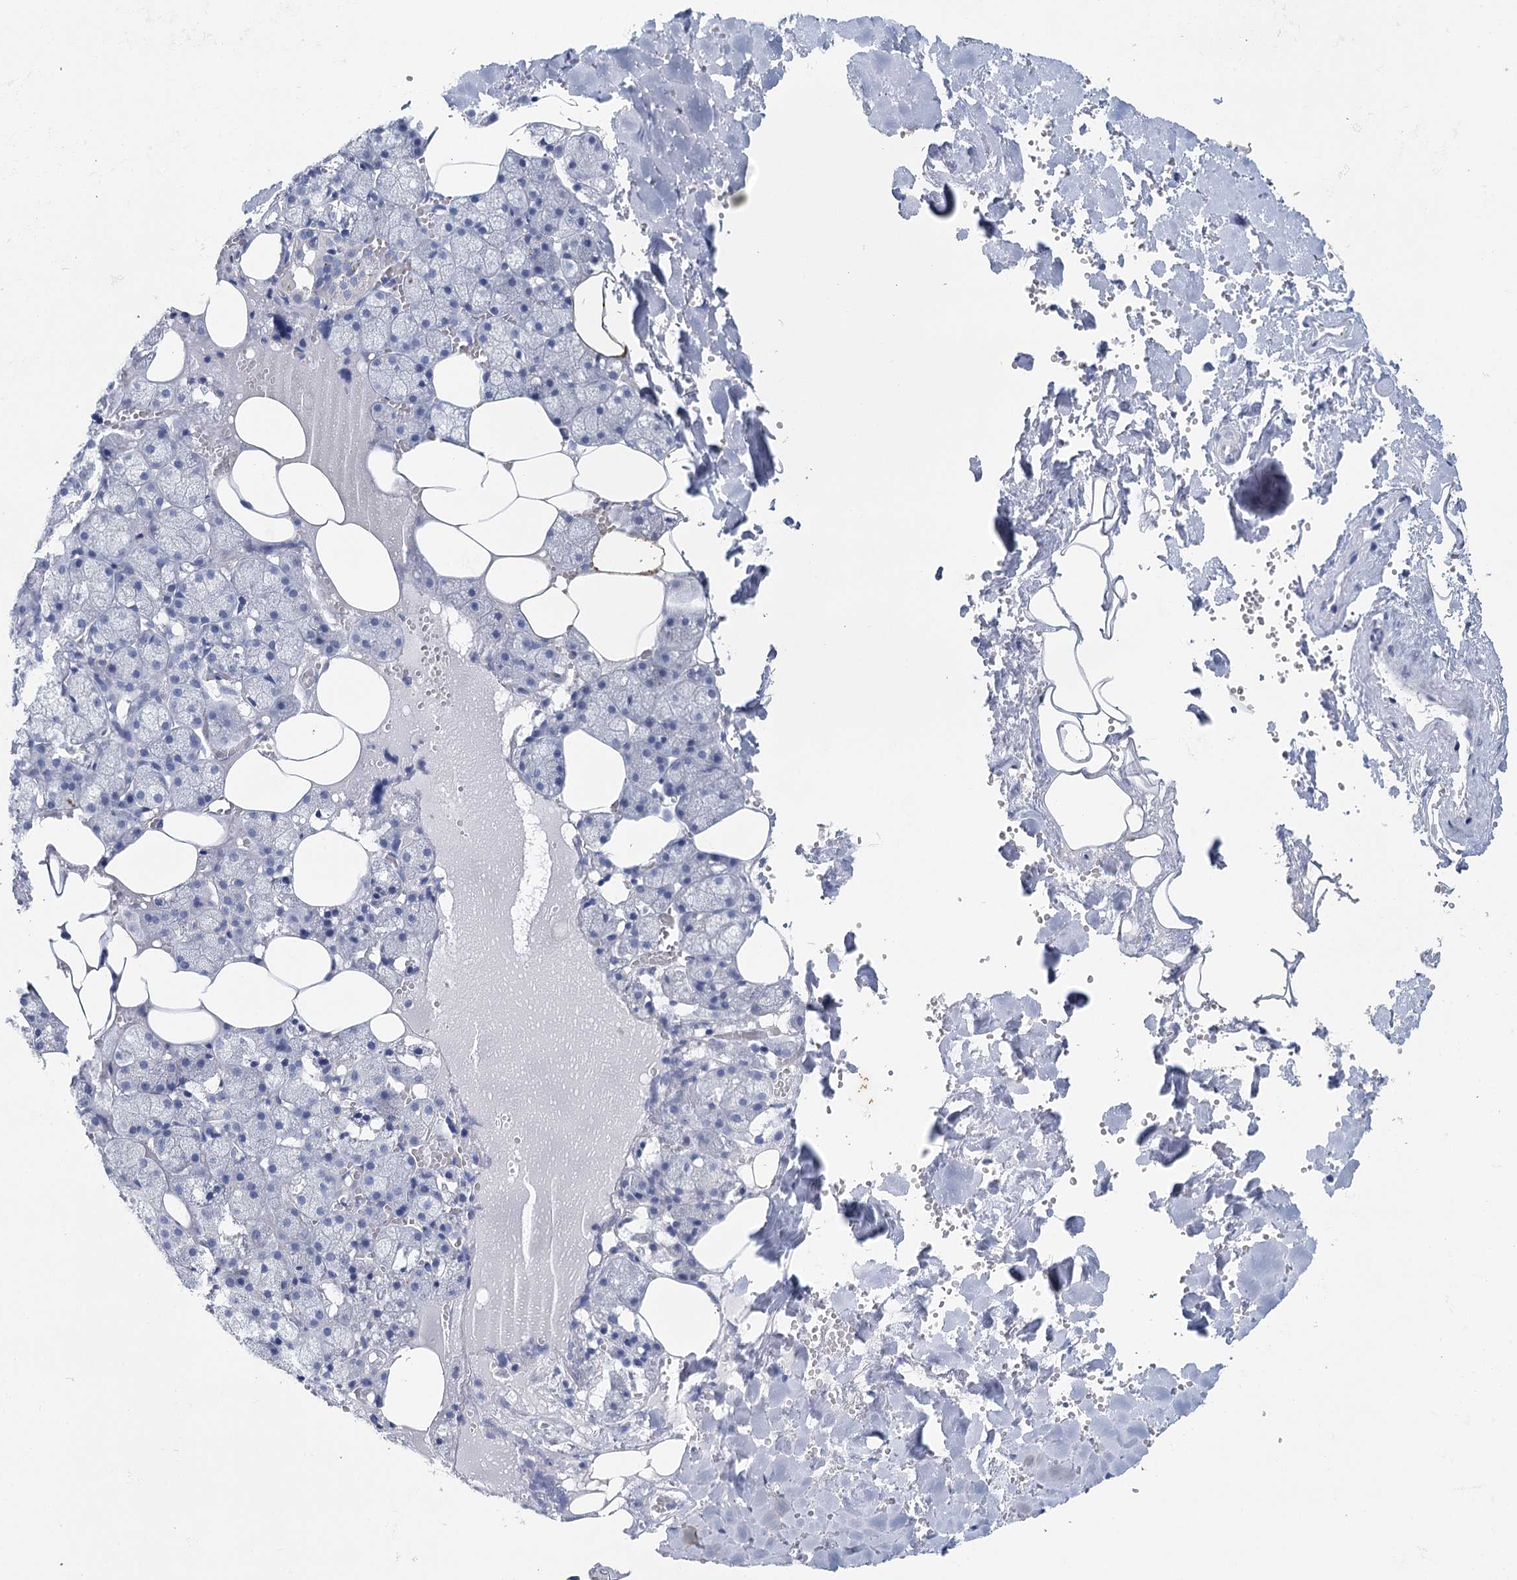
{"staining": {"intensity": "moderate", "quantity": "<25%", "location": "cytoplasmic/membranous"}, "tissue": "salivary gland", "cell_type": "Glandular cells", "image_type": "normal", "snomed": [{"axis": "morphology", "description": "Normal tissue, NOS"}, {"axis": "topography", "description": "Salivary gland"}], "caption": "The photomicrograph displays a brown stain indicating the presence of a protein in the cytoplasmic/membranous of glandular cells in salivary gland. (brown staining indicates protein expression, while blue staining denotes nuclei).", "gene": "METTL7B", "patient": {"sex": "male", "age": 62}}